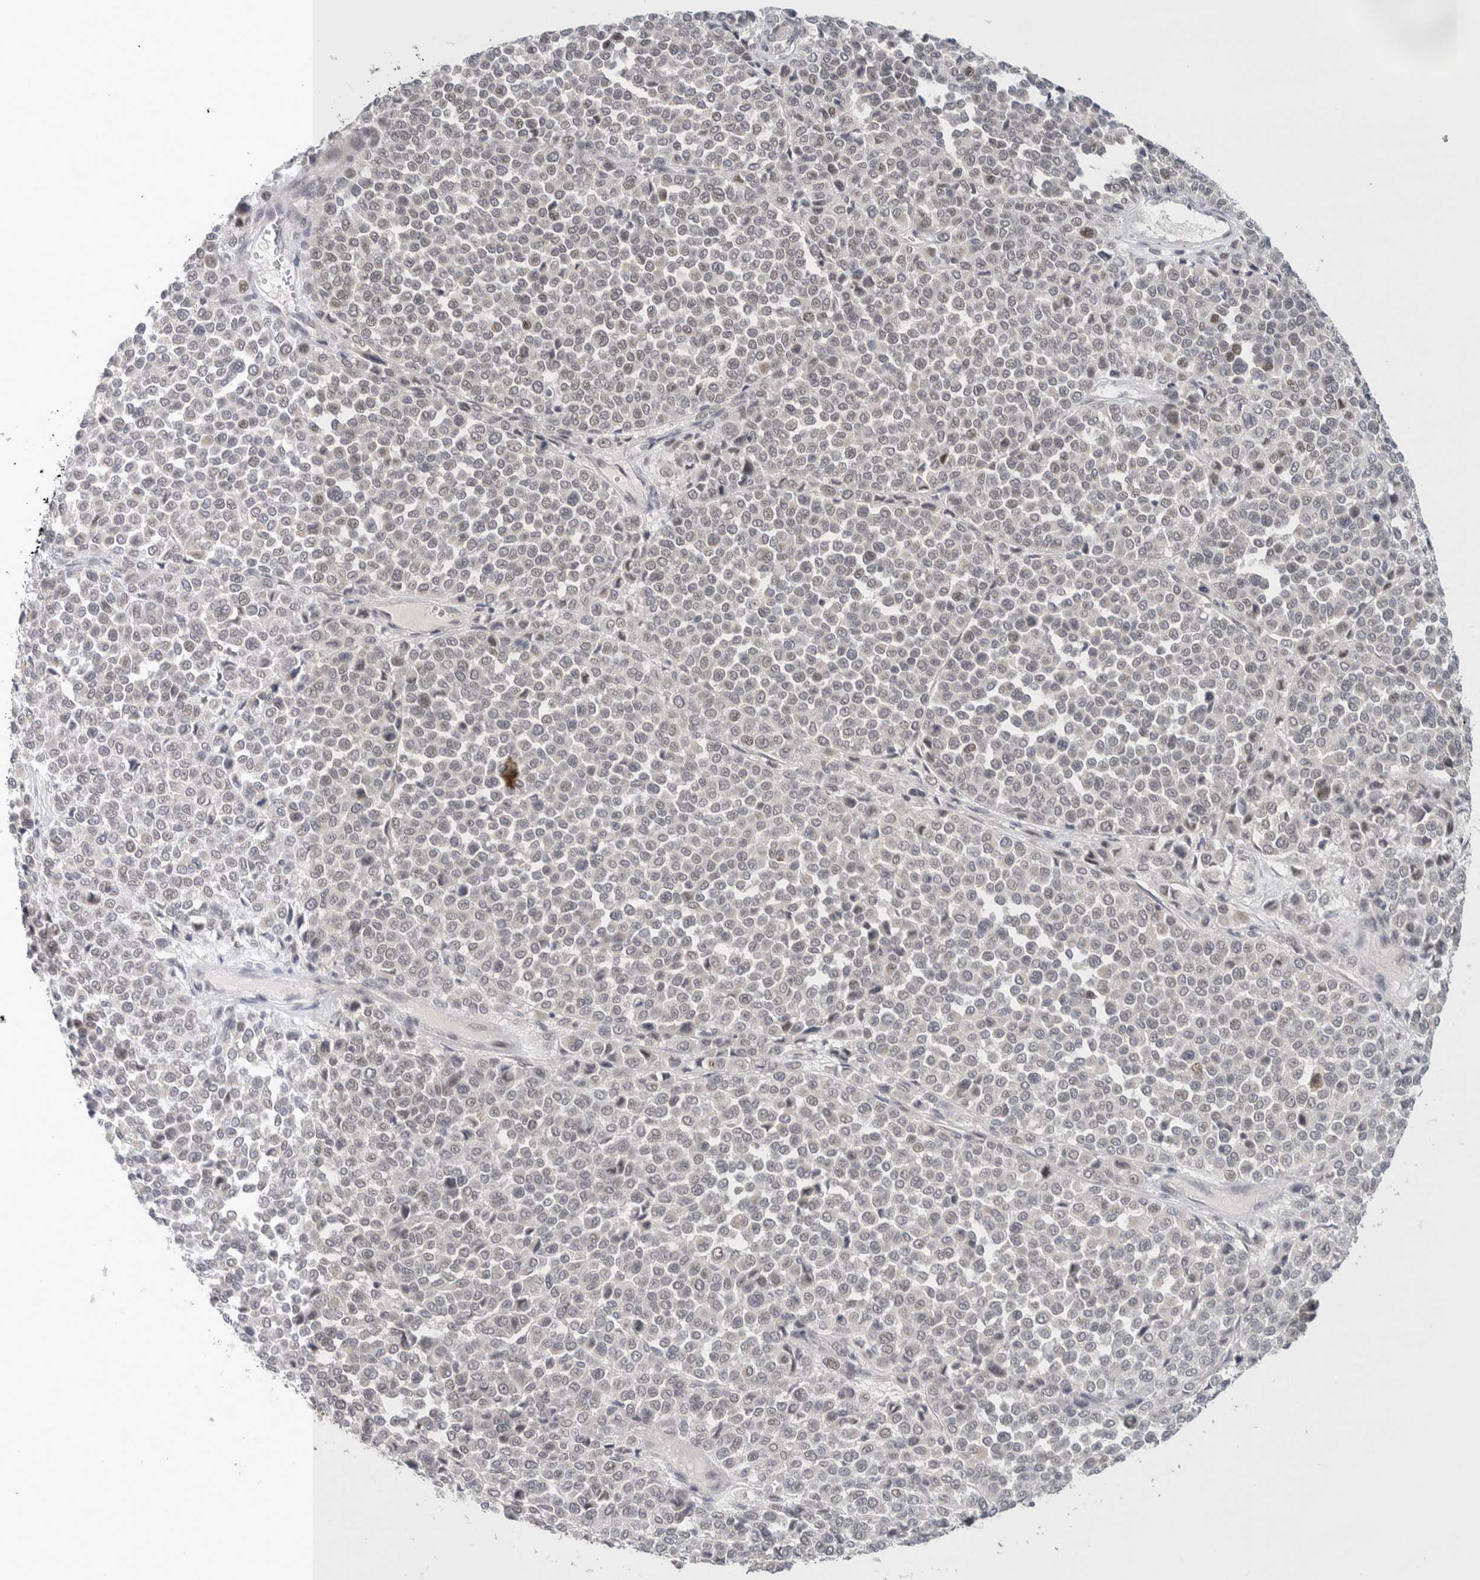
{"staining": {"intensity": "weak", "quantity": "<25%", "location": "nuclear"}, "tissue": "melanoma", "cell_type": "Tumor cells", "image_type": "cancer", "snomed": [{"axis": "morphology", "description": "Malignant melanoma, Metastatic site"}, {"axis": "topography", "description": "Pancreas"}], "caption": "Immunohistochemical staining of malignant melanoma (metastatic site) reveals no significant expression in tumor cells. (DAB immunohistochemistry (IHC), high magnification).", "gene": "CRAT", "patient": {"sex": "female", "age": 30}}